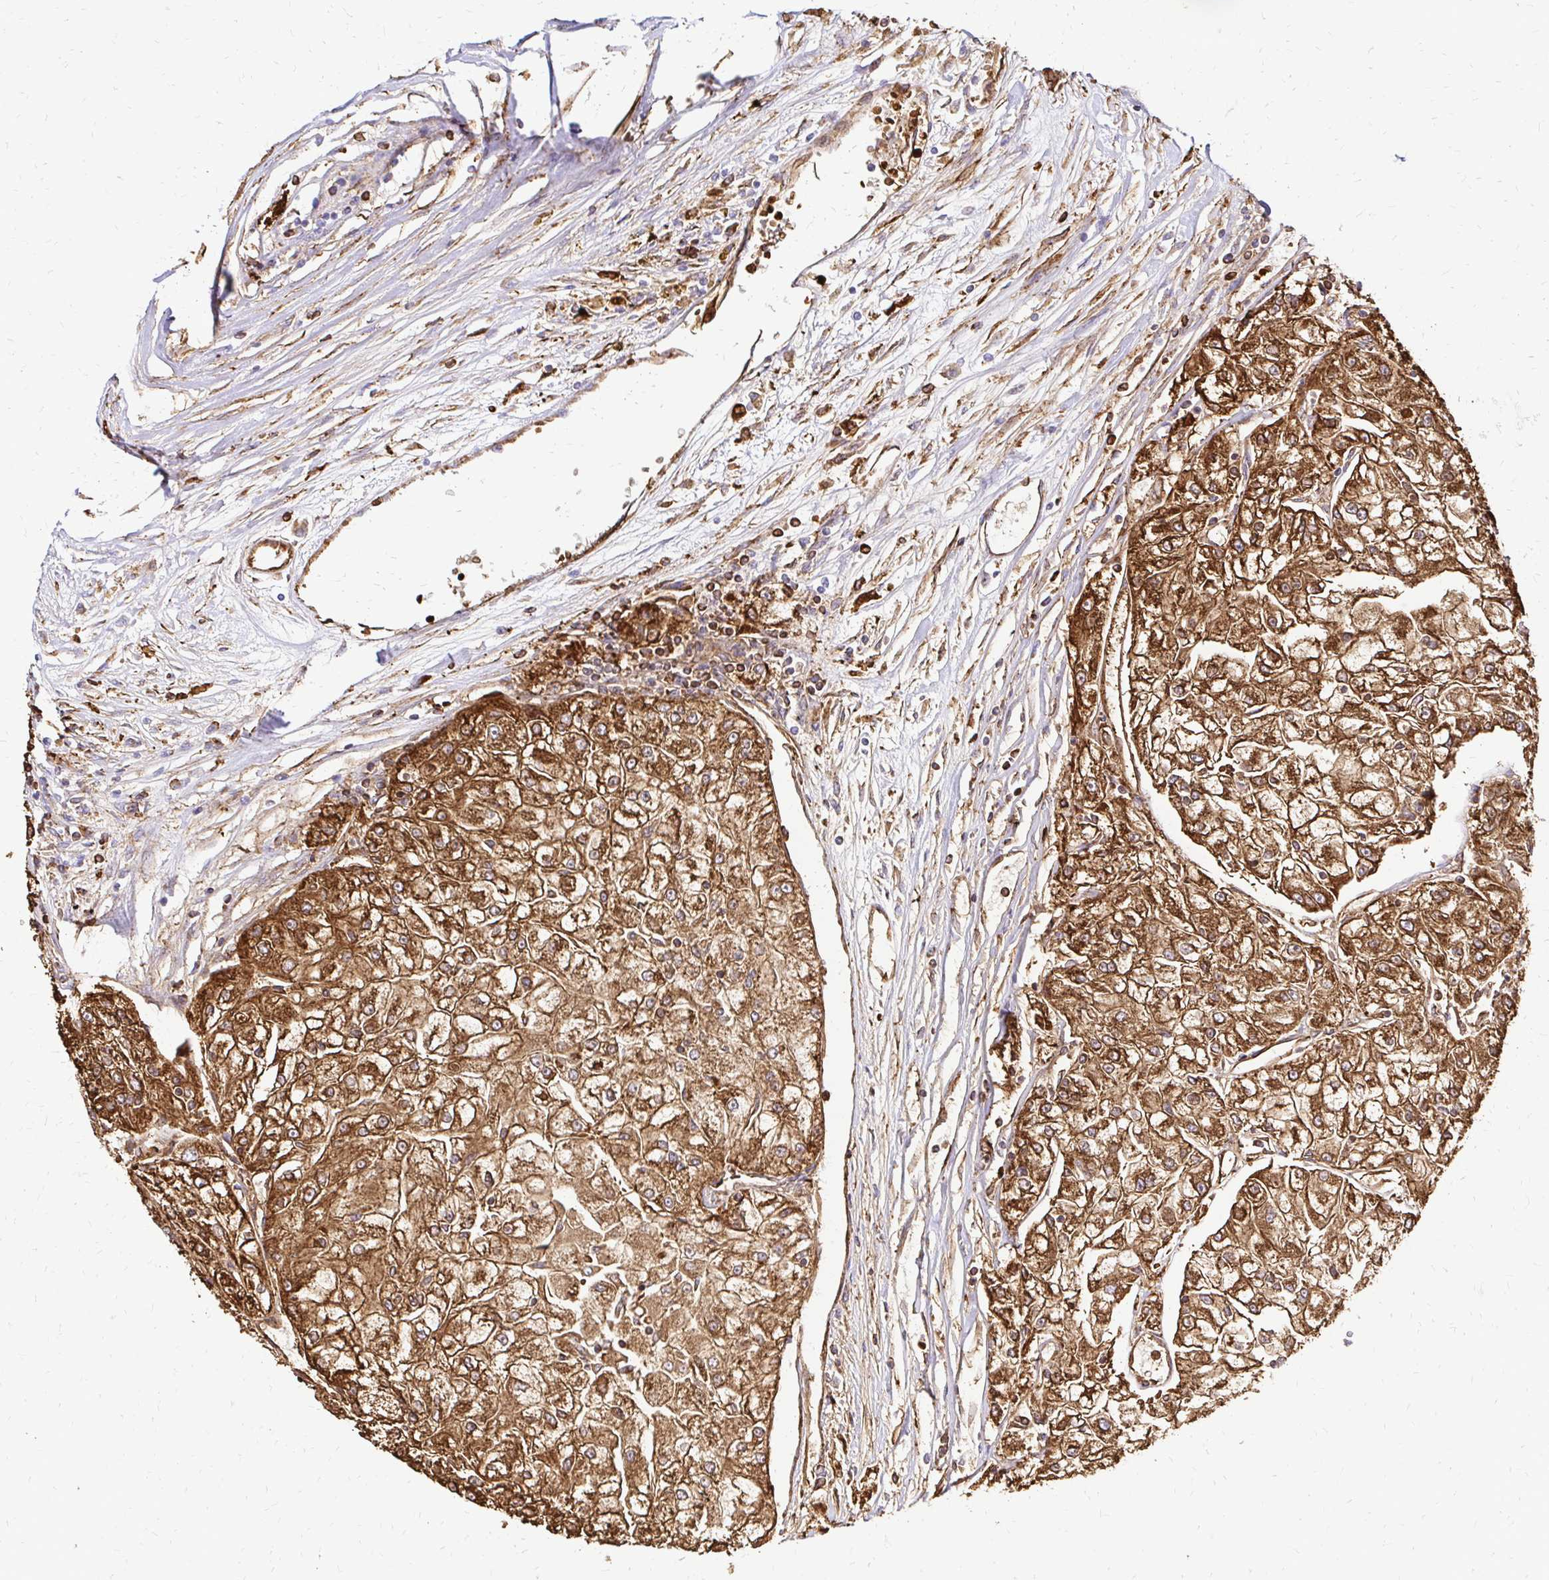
{"staining": {"intensity": "moderate", "quantity": ">75%", "location": "cytoplasmic/membranous"}, "tissue": "renal cancer", "cell_type": "Tumor cells", "image_type": "cancer", "snomed": [{"axis": "morphology", "description": "Adenocarcinoma, NOS"}, {"axis": "topography", "description": "Kidney"}], "caption": "Immunohistochemical staining of renal adenocarcinoma shows moderate cytoplasmic/membranous protein positivity in approximately >75% of tumor cells.", "gene": "MRPL13", "patient": {"sex": "female", "age": 72}}